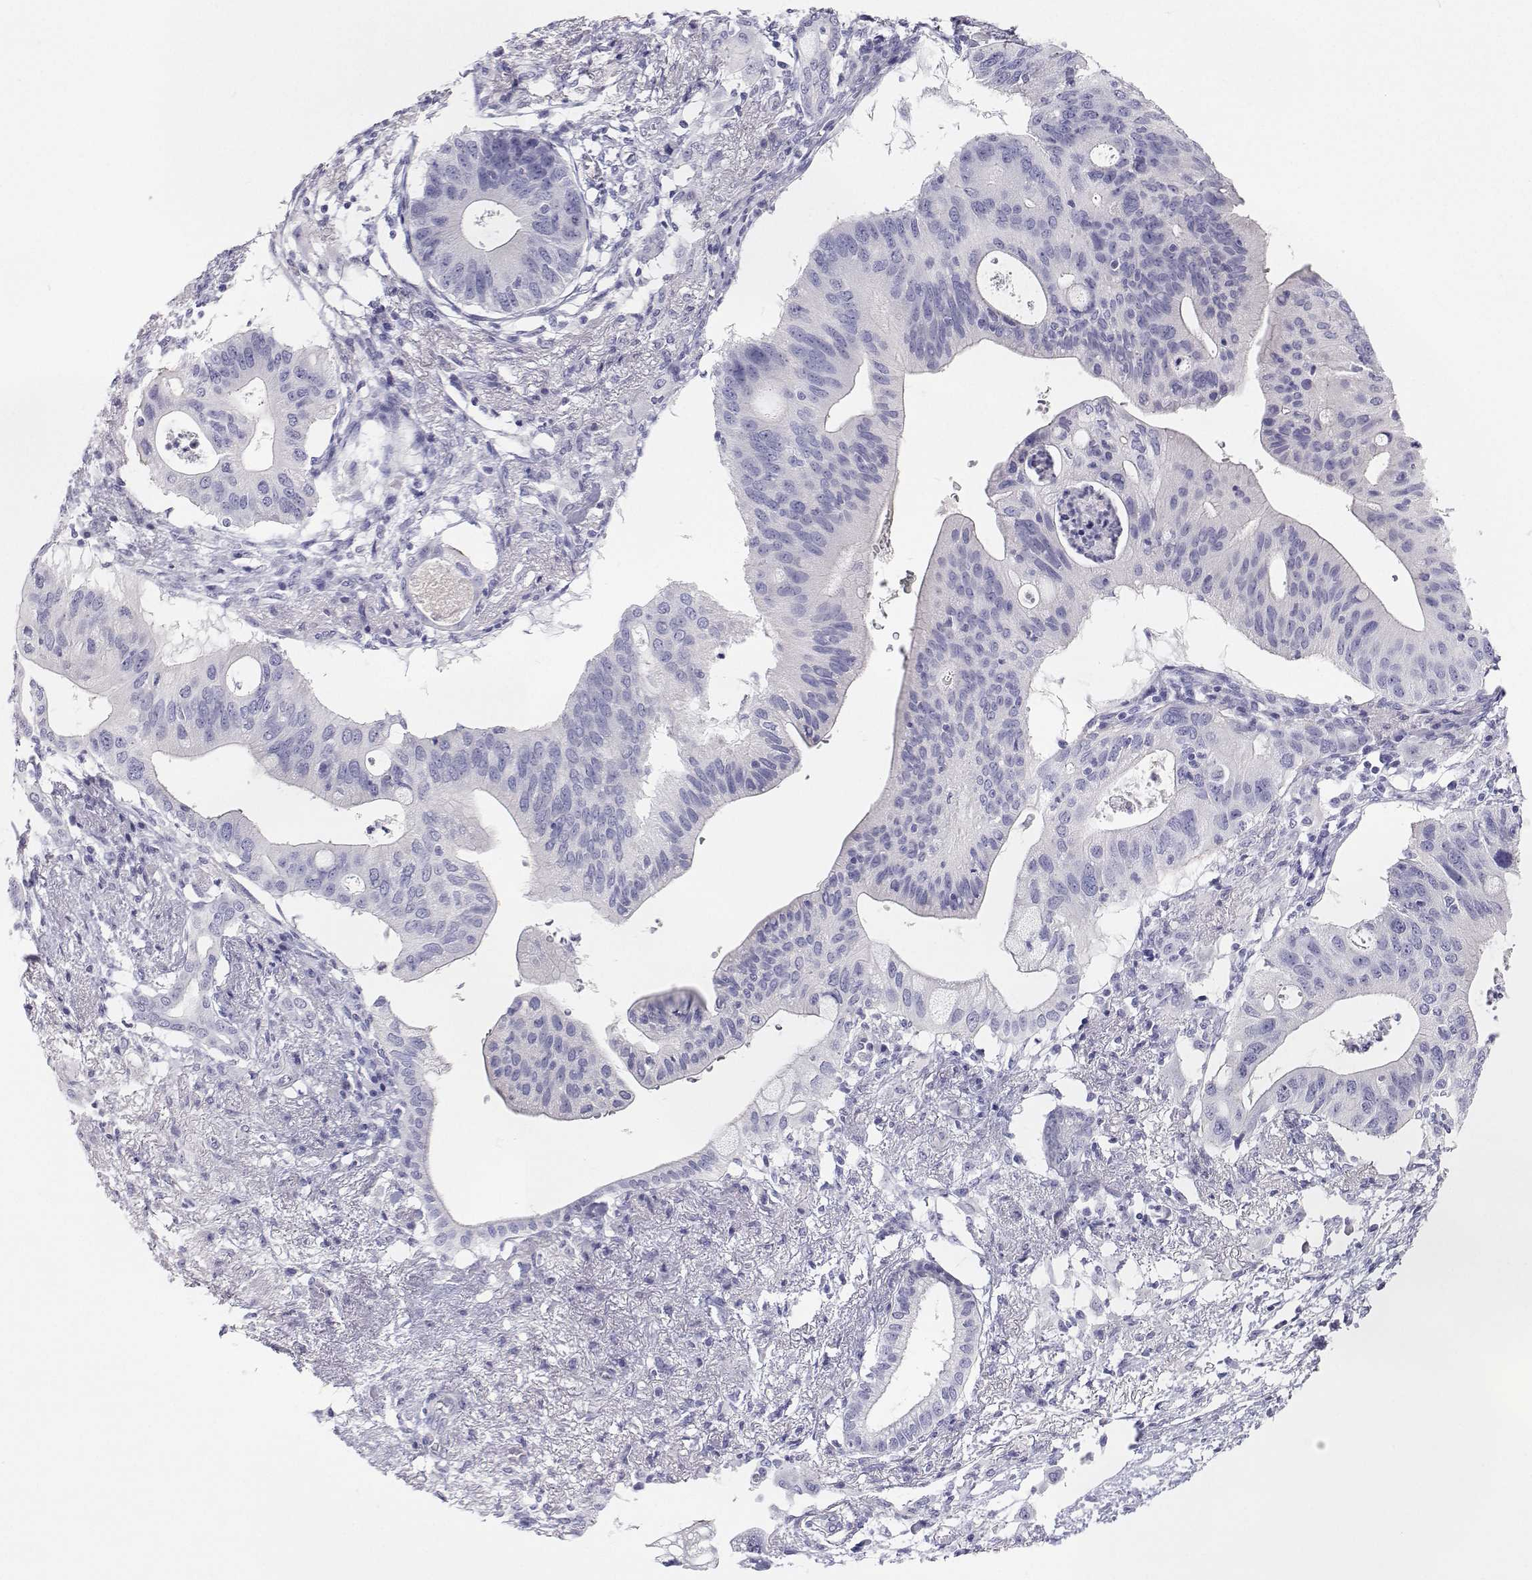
{"staining": {"intensity": "negative", "quantity": "none", "location": "none"}, "tissue": "pancreatic cancer", "cell_type": "Tumor cells", "image_type": "cancer", "snomed": [{"axis": "morphology", "description": "Adenocarcinoma, NOS"}, {"axis": "topography", "description": "Pancreas"}], "caption": "DAB (3,3'-diaminobenzidine) immunohistochemical staining of adenocarcinoma (pancreatic) demonstrates no significant positivity in tumor cells.", "gene": "BHMT", "patient": {"sex": "female", "age": 72}}